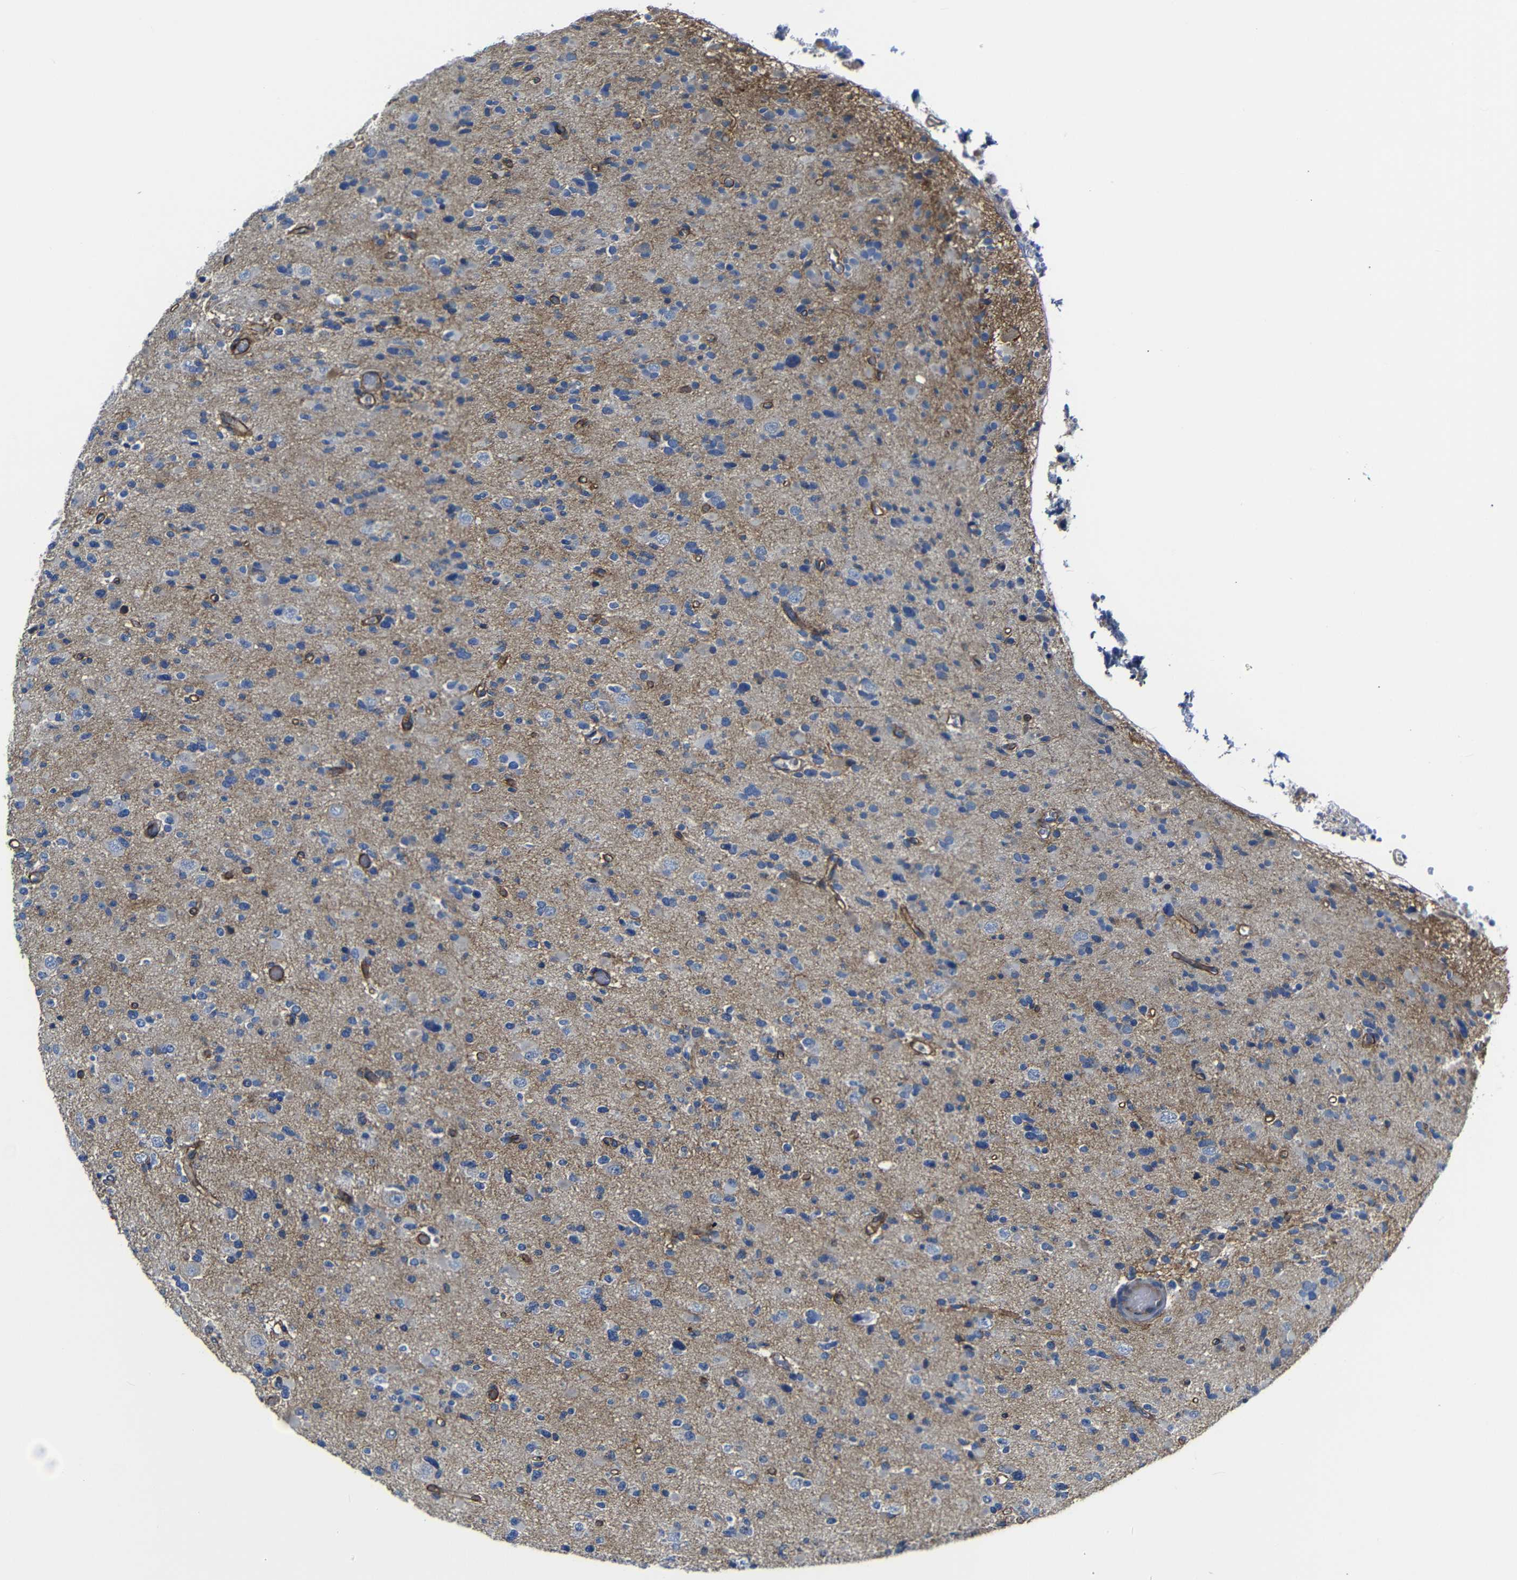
{"staining": {"intensity": "moderate", "quantity": "<25%", "location": "cytoplasmic/membranous"}, "tissue": "glioma", "cell_type": "Tumor cells", "image_type": "cancer", "snomed": [{"axis": "morphology", "description": "Glioma, malignant, Low grade"}, {"axis": "topography", "description": "Brain"}], "caption": "Malignant glioma (low-grade) stained for a protein (brown) demonstrates moderate cytoplasmic/membranous positive expression in approximately <25% of tumor cells.", "gene": "AFDN", "patient": {"sex": "female", "age": 22}}